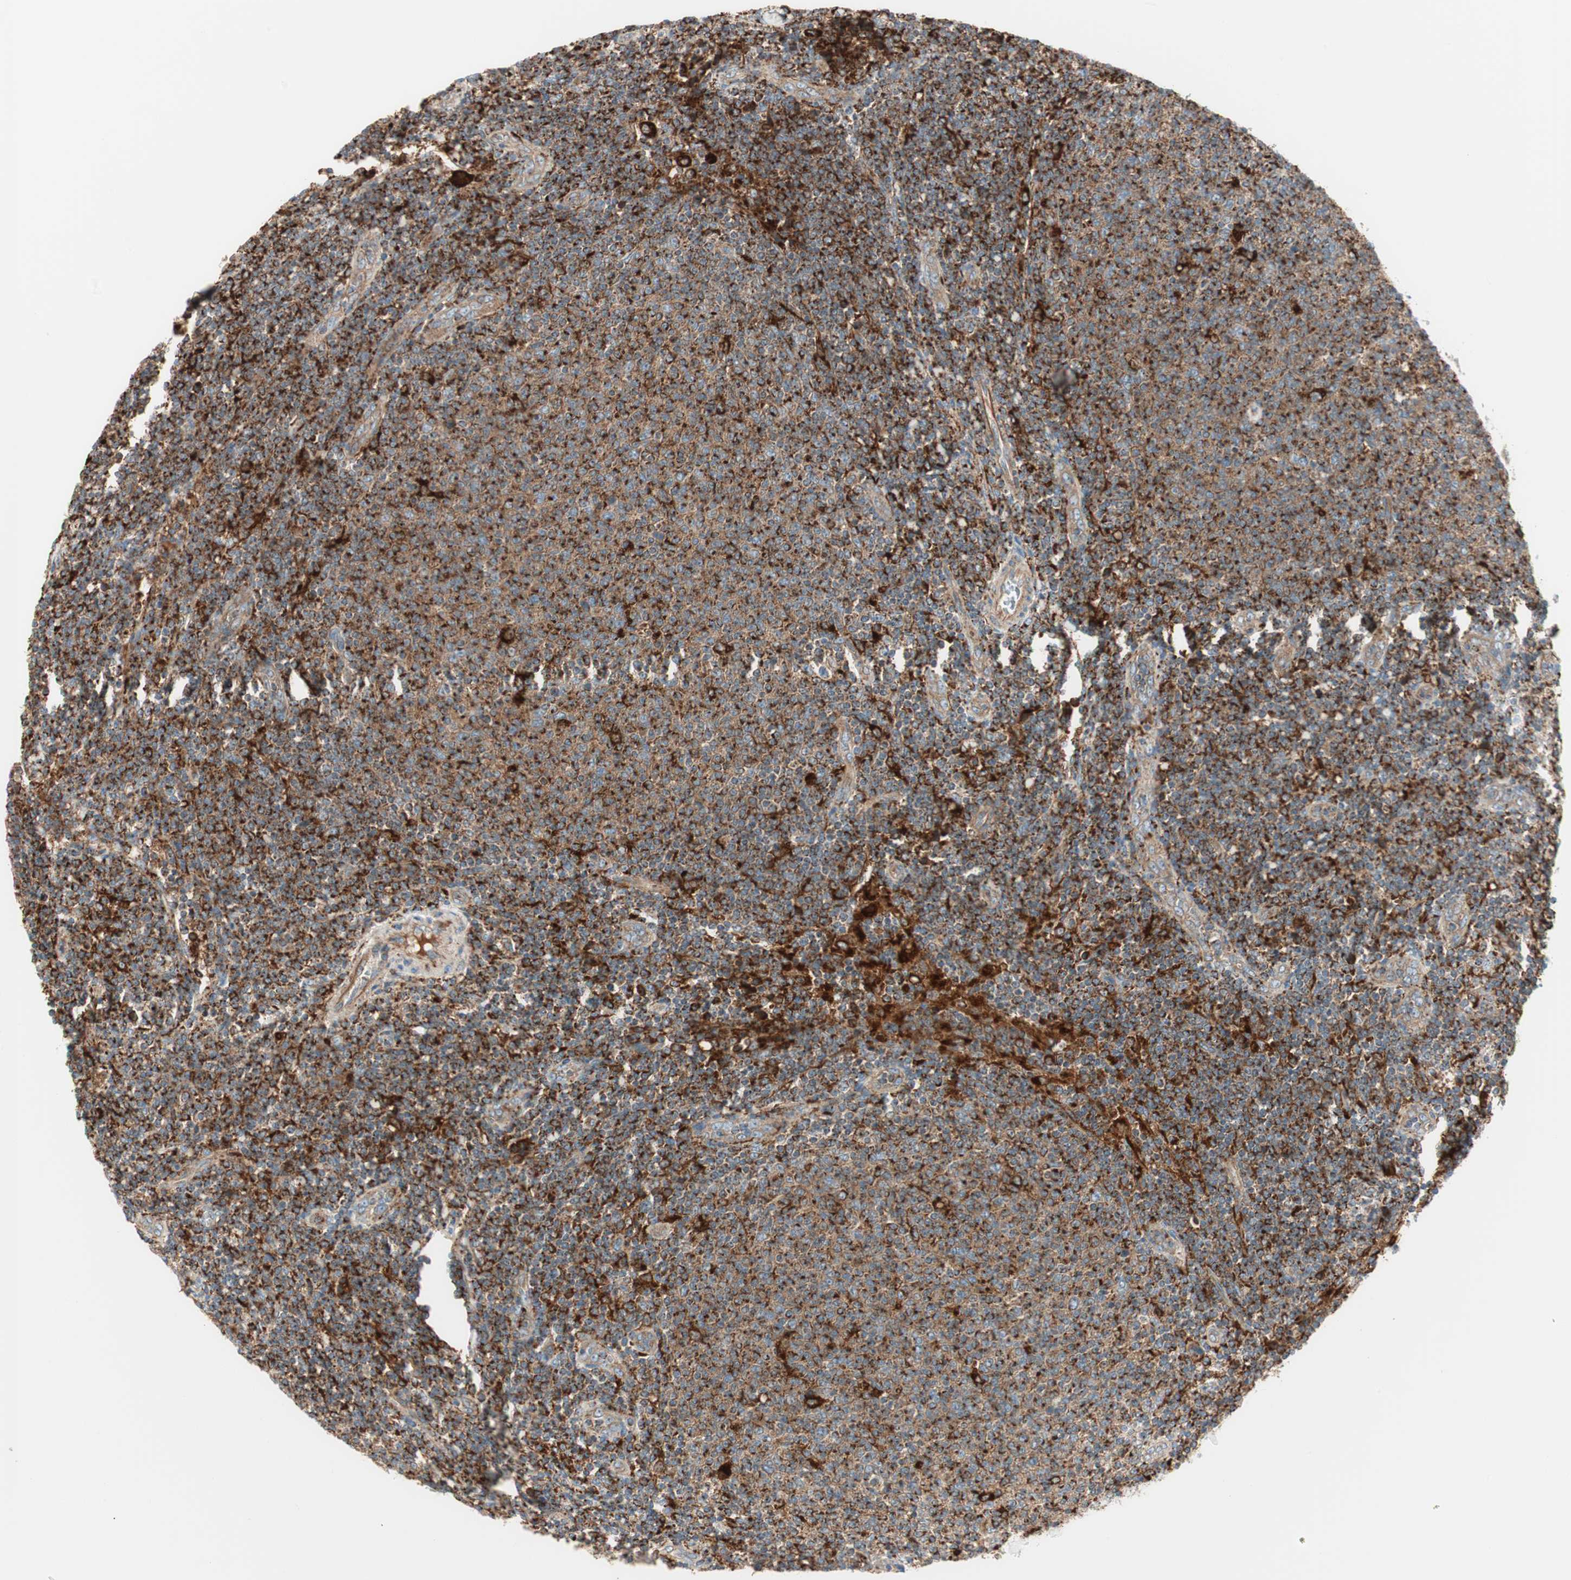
{"staining": {"intensity": "moderate", "quantity": "25%-75%", "location": "cytoplasmic/membranous"}, "tissue": "lymphoma", "cell_type": "Tumor cells", "image_type": "cancer", "snomed": [{"axis": "morphology", "description": "Malignant lymphoma, non-Hodgkin's type, Low grade"}, {"axis": "topography", "description": "Lymph node"}], "caption": "Tumor cells show moderate cytoplasmic/membranous expression in about 25%-75% of cells in lymphoma.", "gene": "ATP6V1G1", "patient": {"sex": "male", "age": 66}}